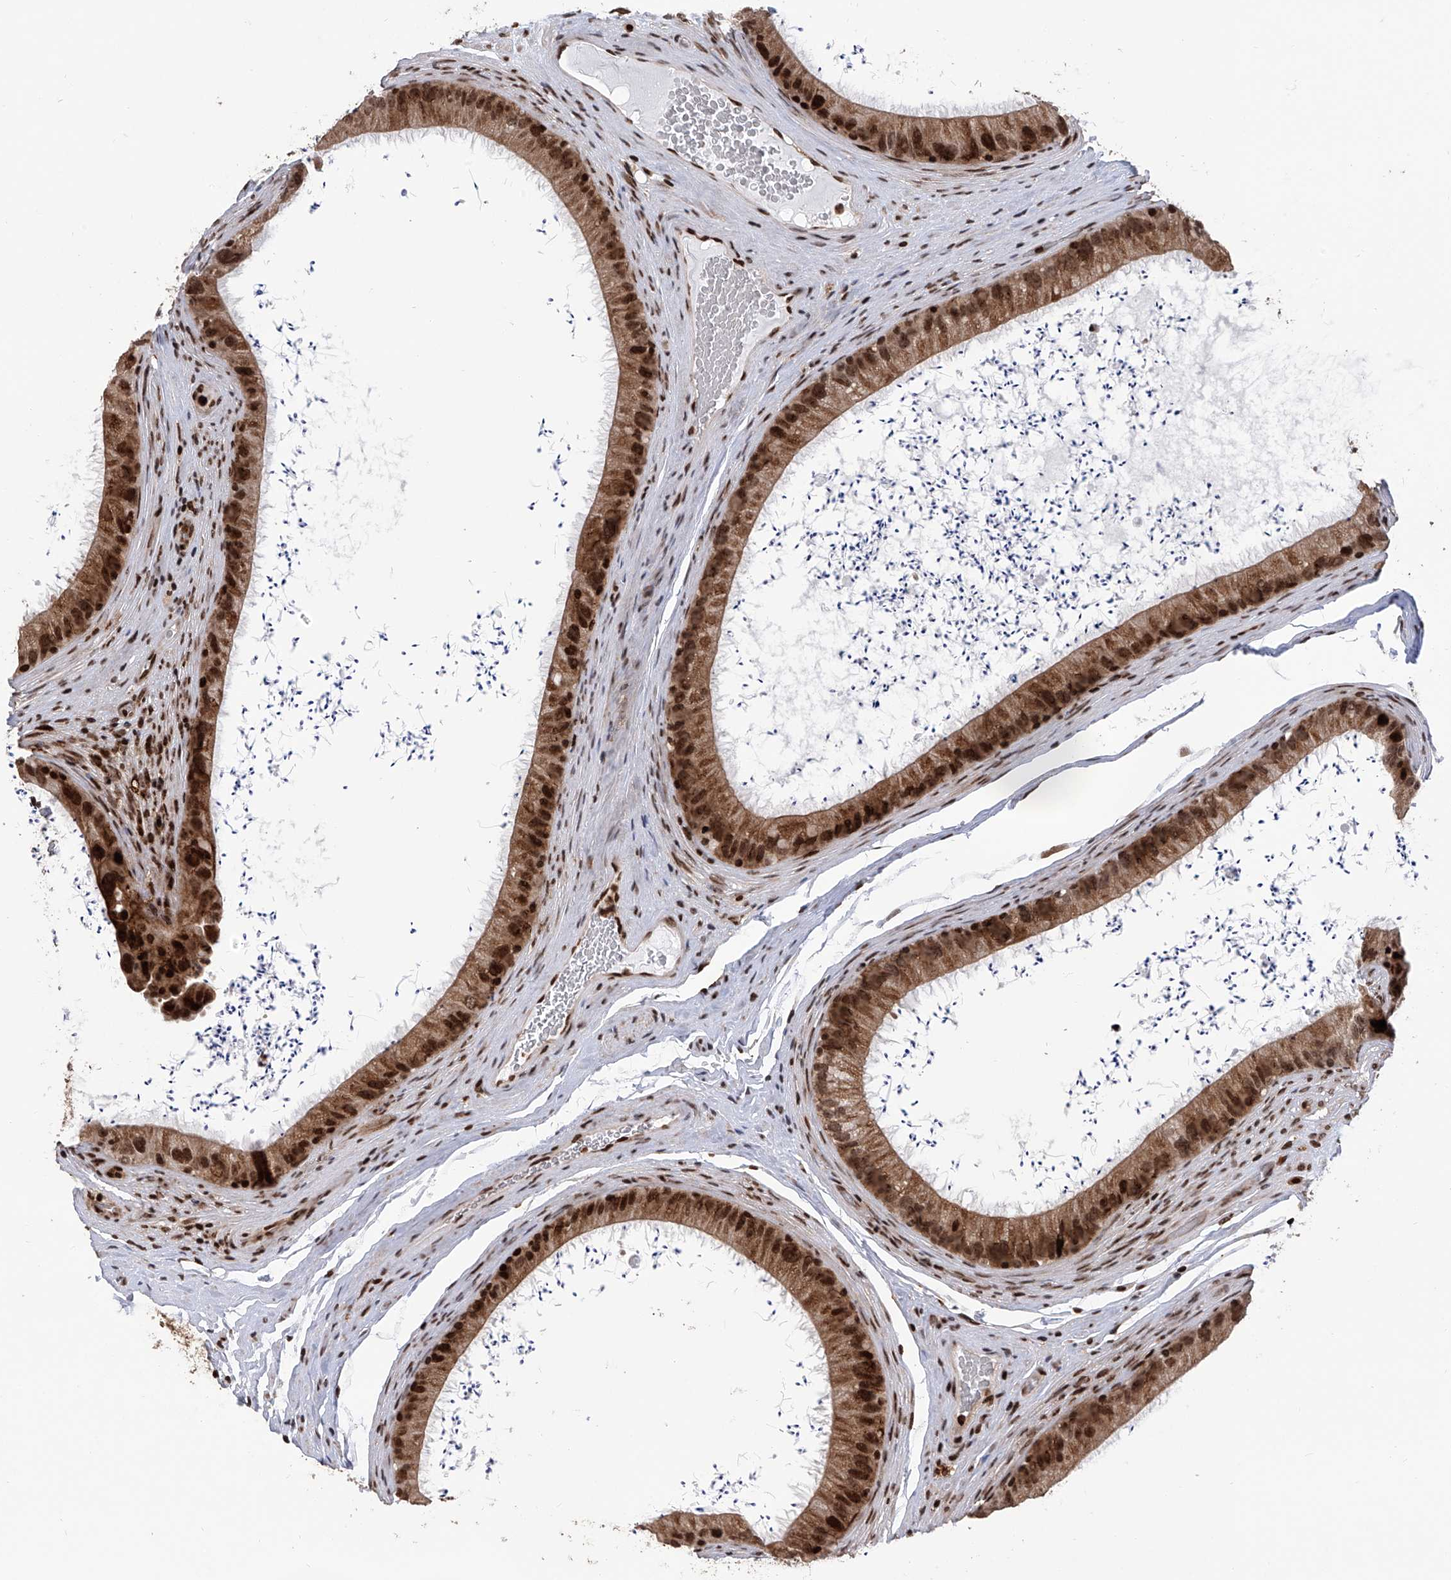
{"staining": {"intensity": "strong", "quantity": ">75%", "location": "cytoplasmic/membranous,nuclear"}, "tissue": "epididymis", "cell_type": "Glandular cells", "image_type": "normal", "snomed": [{"axis": "morphology", "description": "Normal tissue, NOS"}, {"axis": "topography", "description": "Epididymis, spermatic cord, NOS"}], "caption": "Immunohistochemistry micrograph of benign human epididymis stained for a protein (brown), which exhibits high levels of strong cytoplasmic/membranous,nuclear positivity in approximately >75% of glandular cells.", "gene": "PAK1IP1", "patient": {"sex": "male", "age": 50}}